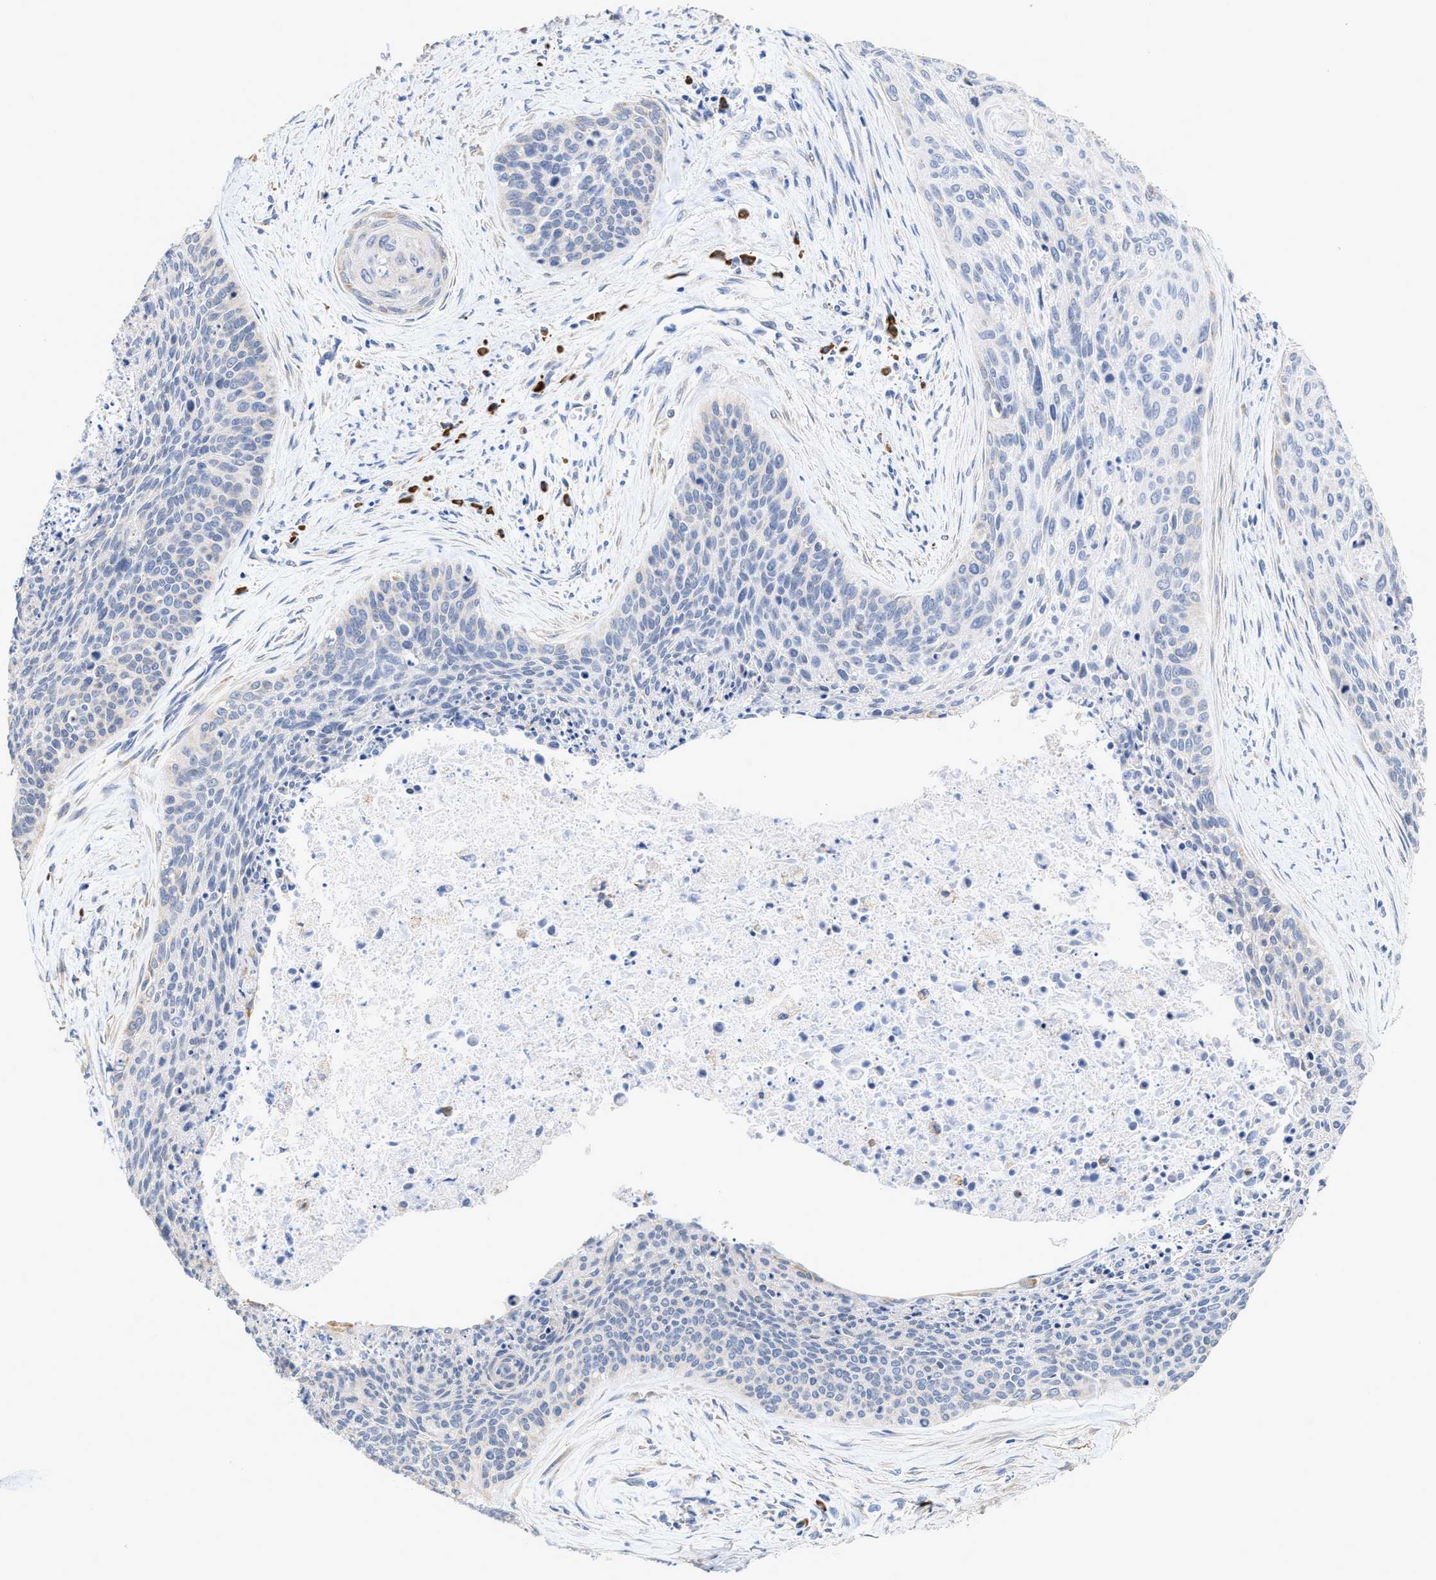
{"staining": {"intensity": "negative", "quantity": "none", "location": "none"}, "tissue": "cervical cancer", "cell_type": "Tumor cells", "image_type": "cancer", "snomed": [{"axis": "morphology", "description": "Squamous cell carcinoma, NOS"}, {"axis": "topography", "description": "Cervix"}], "caption": "DAB immunohistochemical staining of human cervical cancer reveals no significant staining in tumor cells.", "gene": "RYR2", "patient": {"sex": "female", "age": 55}}